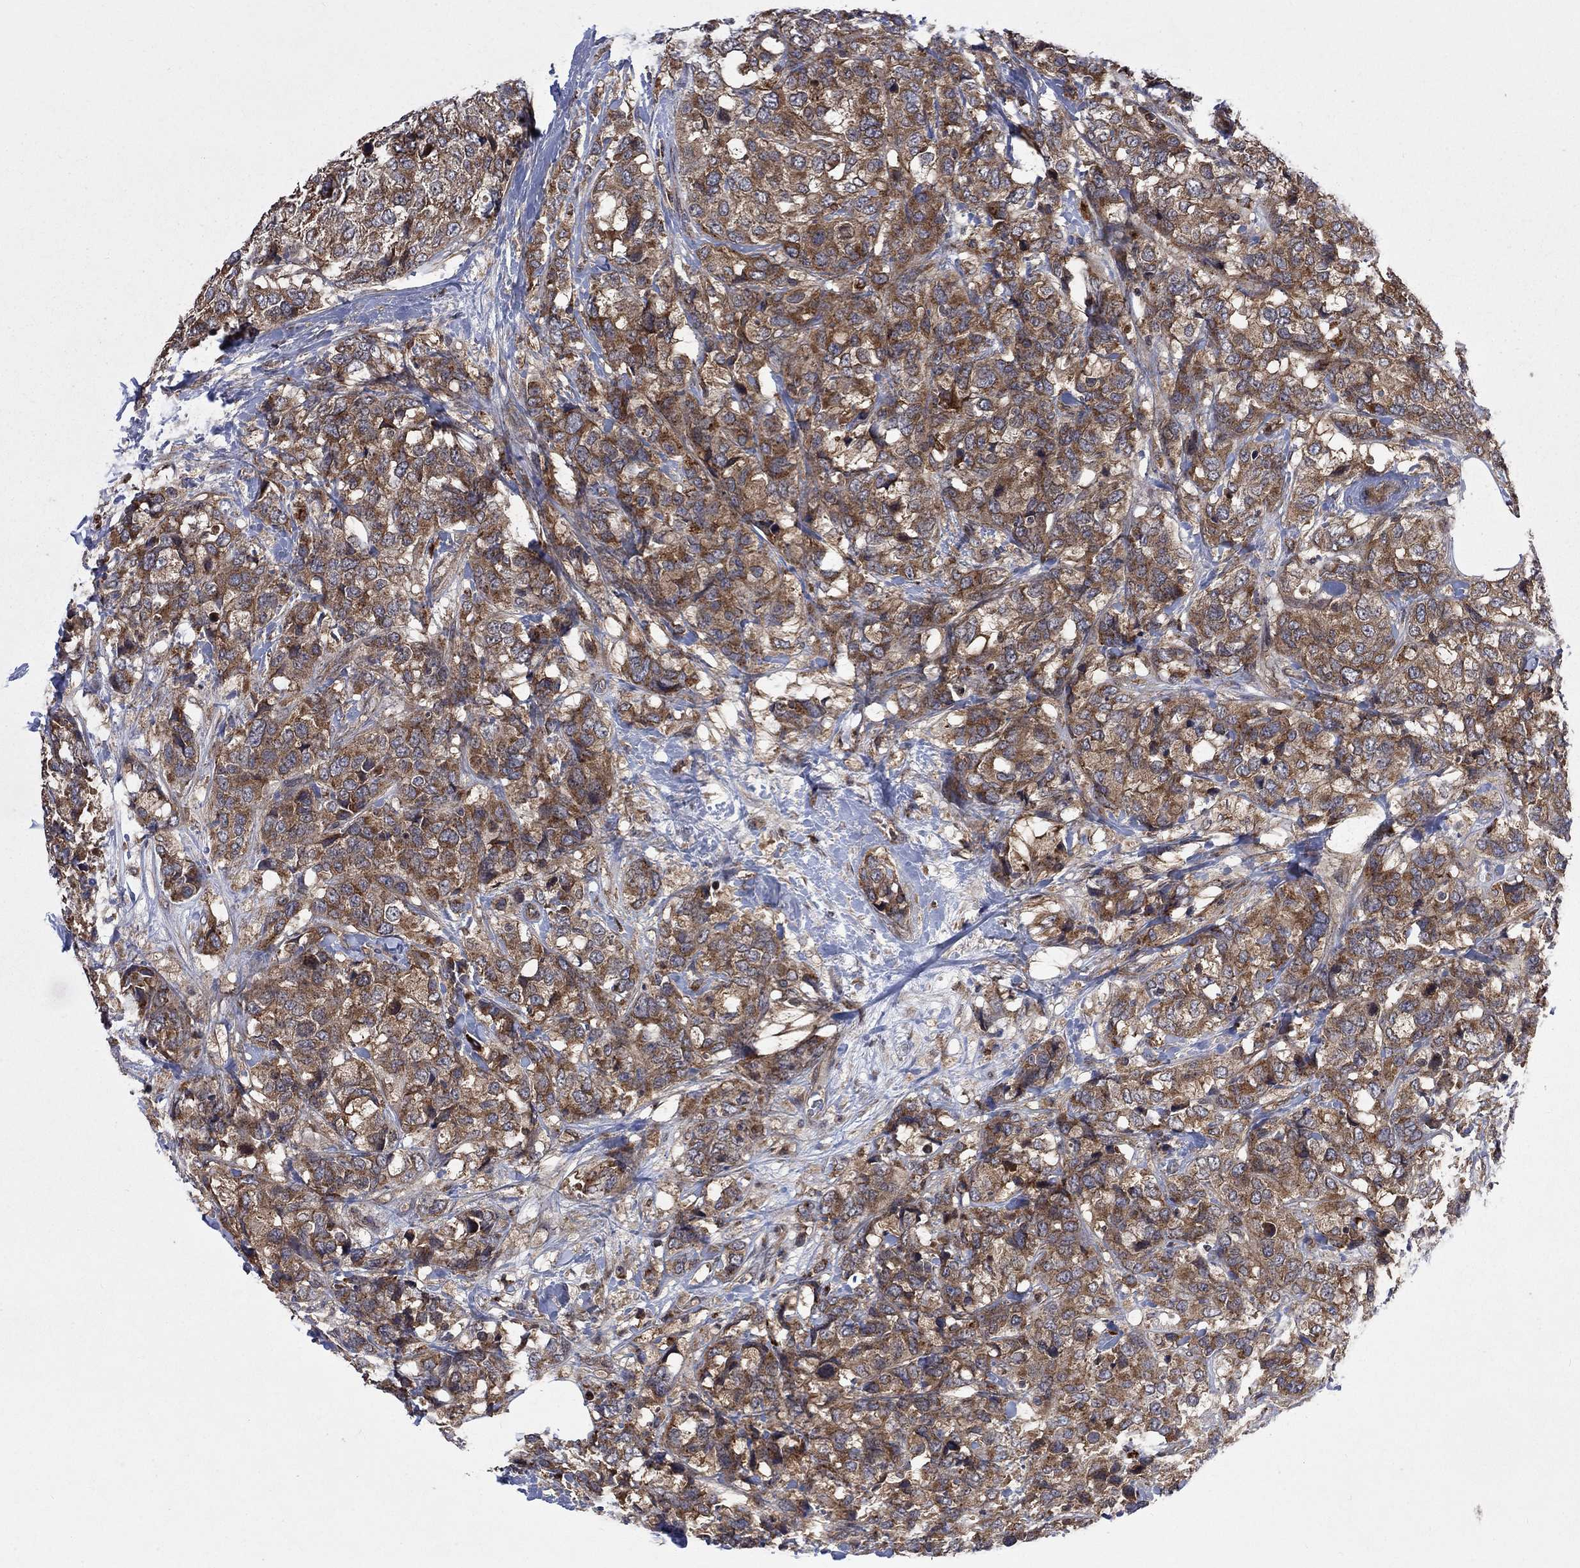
{"staining": {"intensity": "moderate", "quantity": ">75%", "location": "cytoplasmic/membranous"}, "tissue": "breast cancer", "cell_type": "Tumor cells", "image_type": "cancer", "snomed": [{"axis": "morphology", "description": "Lobular carcinoma"}, {"axis": "topography", "description": "Breast"}], "caption": "Moderate cytoplasmic/membranous protein staining is seen in approximately >75% of tumor cells in breast lobular carcinoma.", "gene": "TMEM33", "patient": {"sex": "female", "age": 59}}